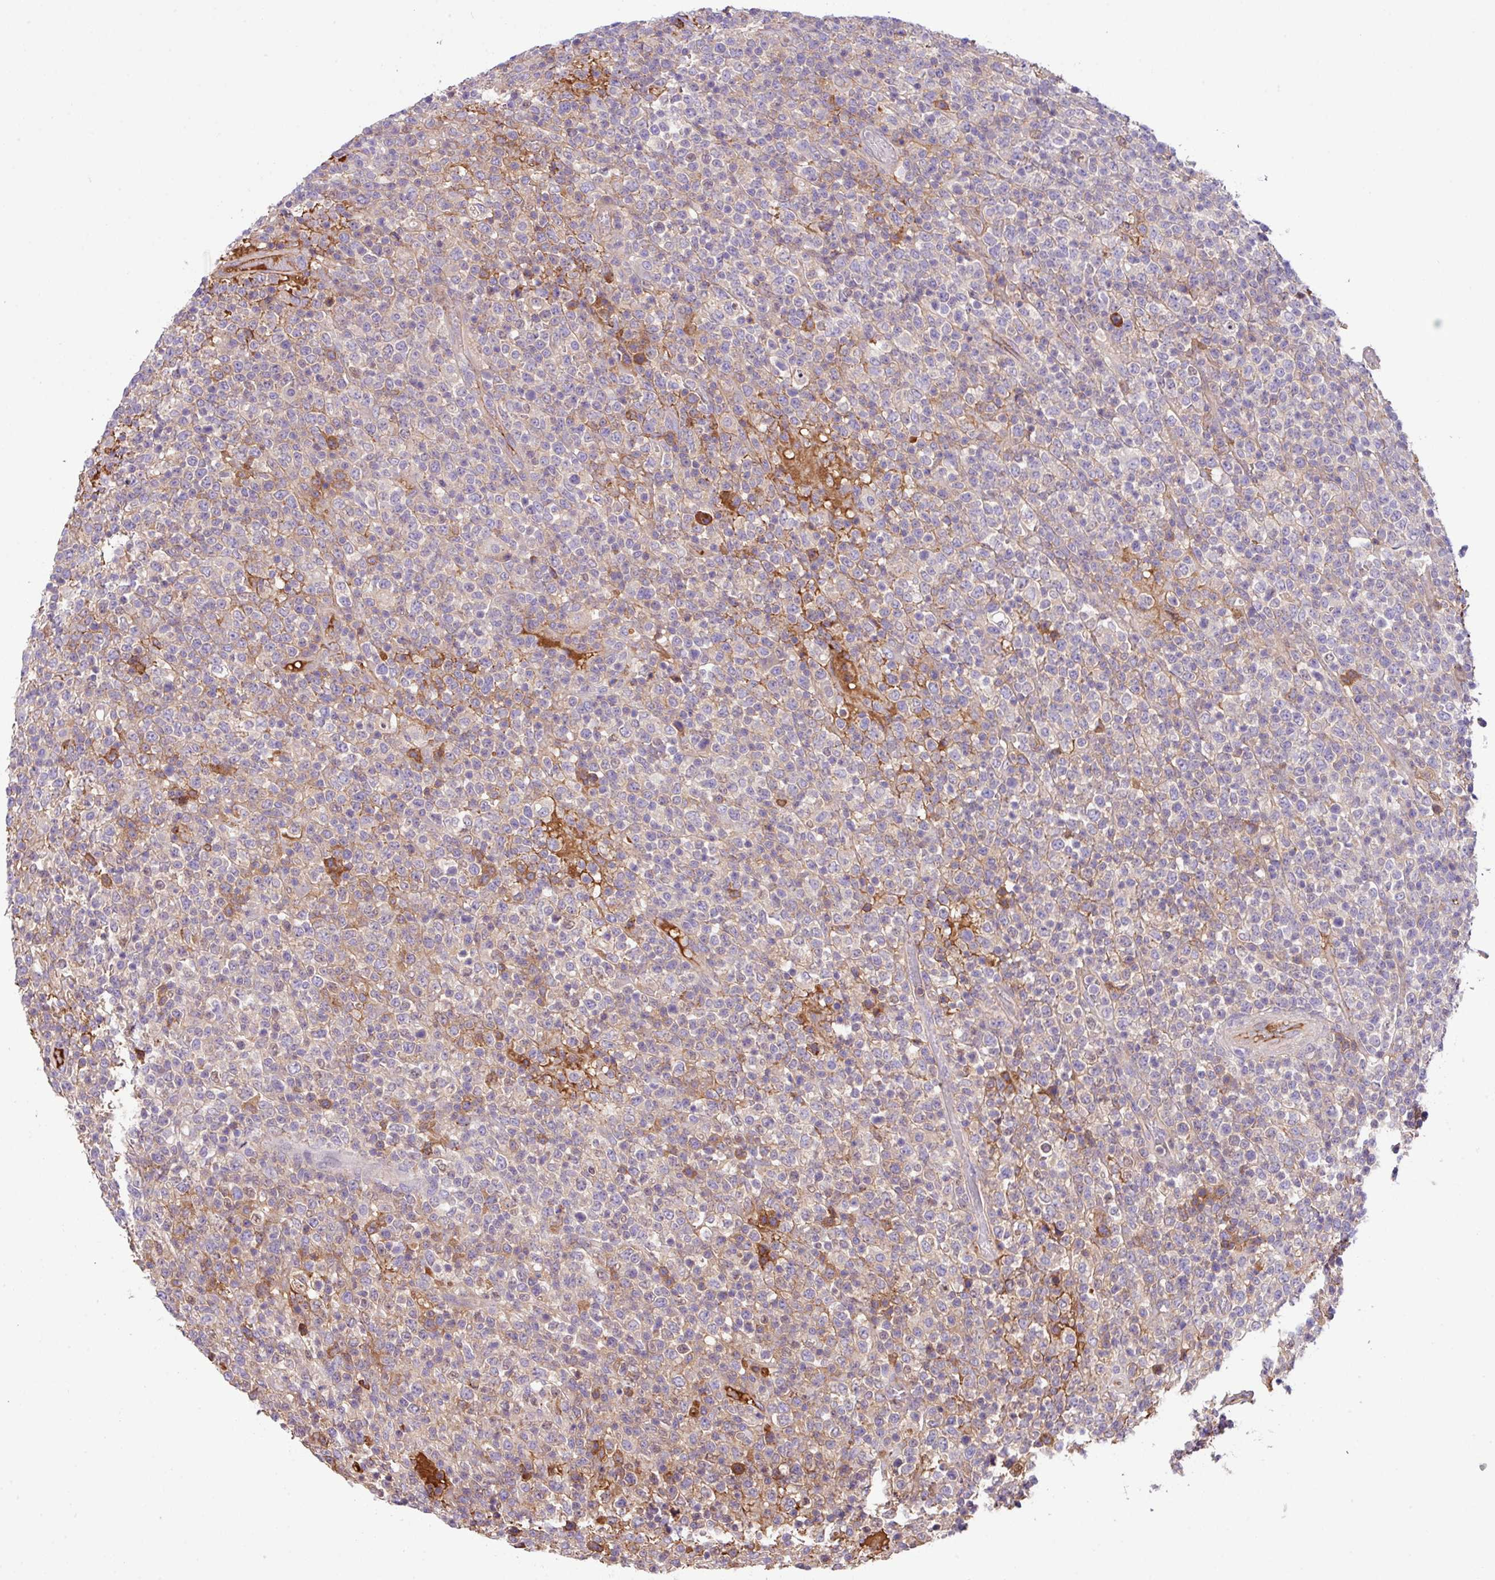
{"staining": {"intensity": "moderate", "quantity": "<25%", "location": "cytoplasmic/membranous"}, "tissue": "lymphoma", "cell_type": "Tumor cells", "image_type": "cancer", "snomed": [{"axis": "morphology", "description": "Malignant lymphoma, non-Hodgkin's type, High grade"}, {"axis": "topography", "description": "Colon"}], "caption": "Tumor cells display low levels of moderate cytoplasmic/membranous positivity in approximately <25% of cells in human high-grade malignant lymphoma, non-Hodgkin's type. (Brightfield microscopy of DAB IHC at high magnification).", "gene": "DNAL1", "patient": {"sex": "female", "age": 53}}